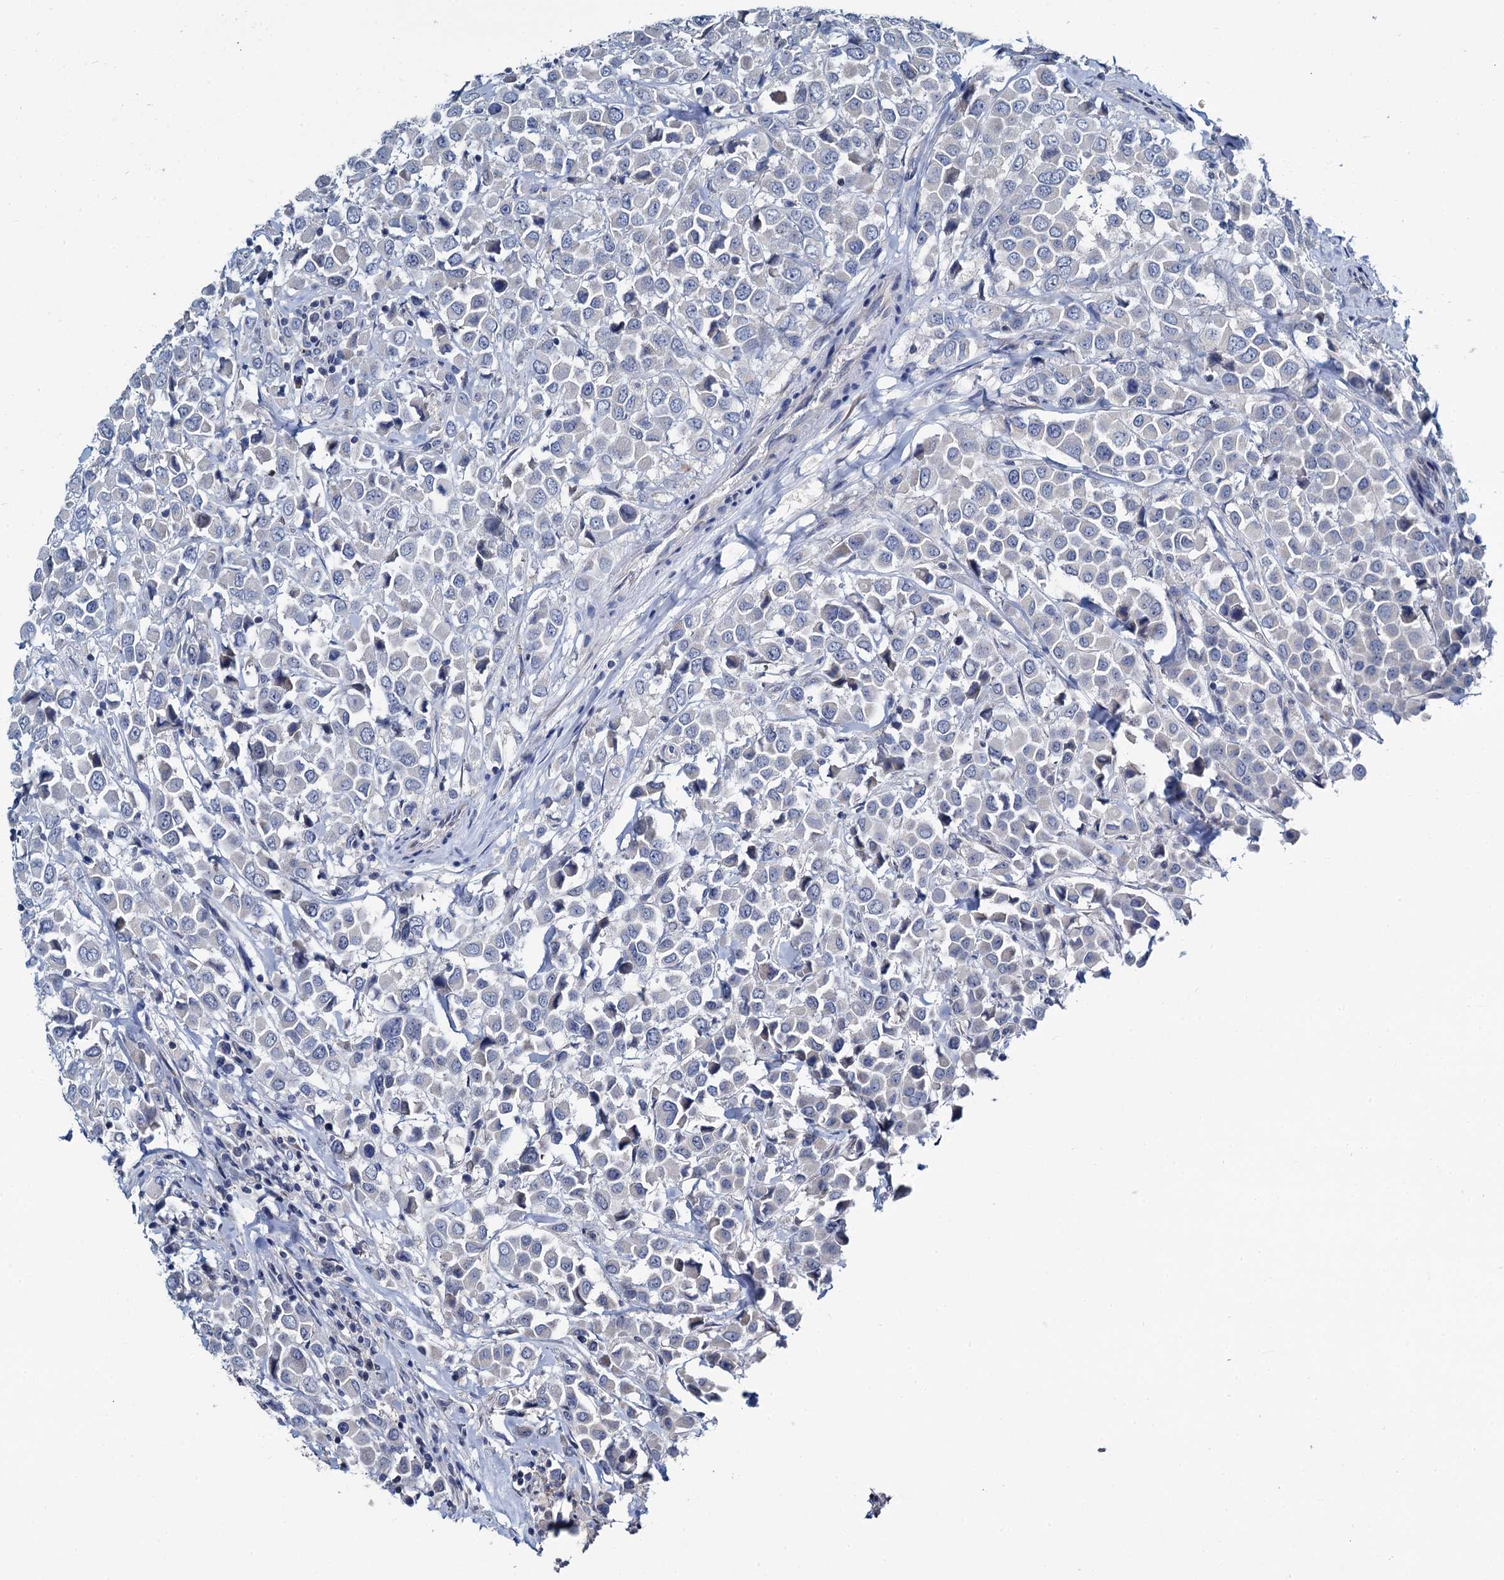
{"staining": {"intensity": "negative", "quantity": "none", "location": "none"}, "tissue": "breast cancer", "cell_type": "Tumor cells", "image_type": "cancer", "snomed": [{"axis": "morphology", "description": "Duct carcinoma"}, {"axis": "topography", "description": "Breast"}], "caption": "Immunohistochemistry micrograph of neoplastic tissue: human infiltrating ductal carcinoma (breast) stained with DAB exhibits no significant protein staining in tumor cells. Brightfield microscopy of immunohistochemistry (IHC) stained with DAB (brown) and hematoxylin (blue), captured at high magnification.", "gene": "MIOX", "patient": {"sex": "female", "age": 61}}